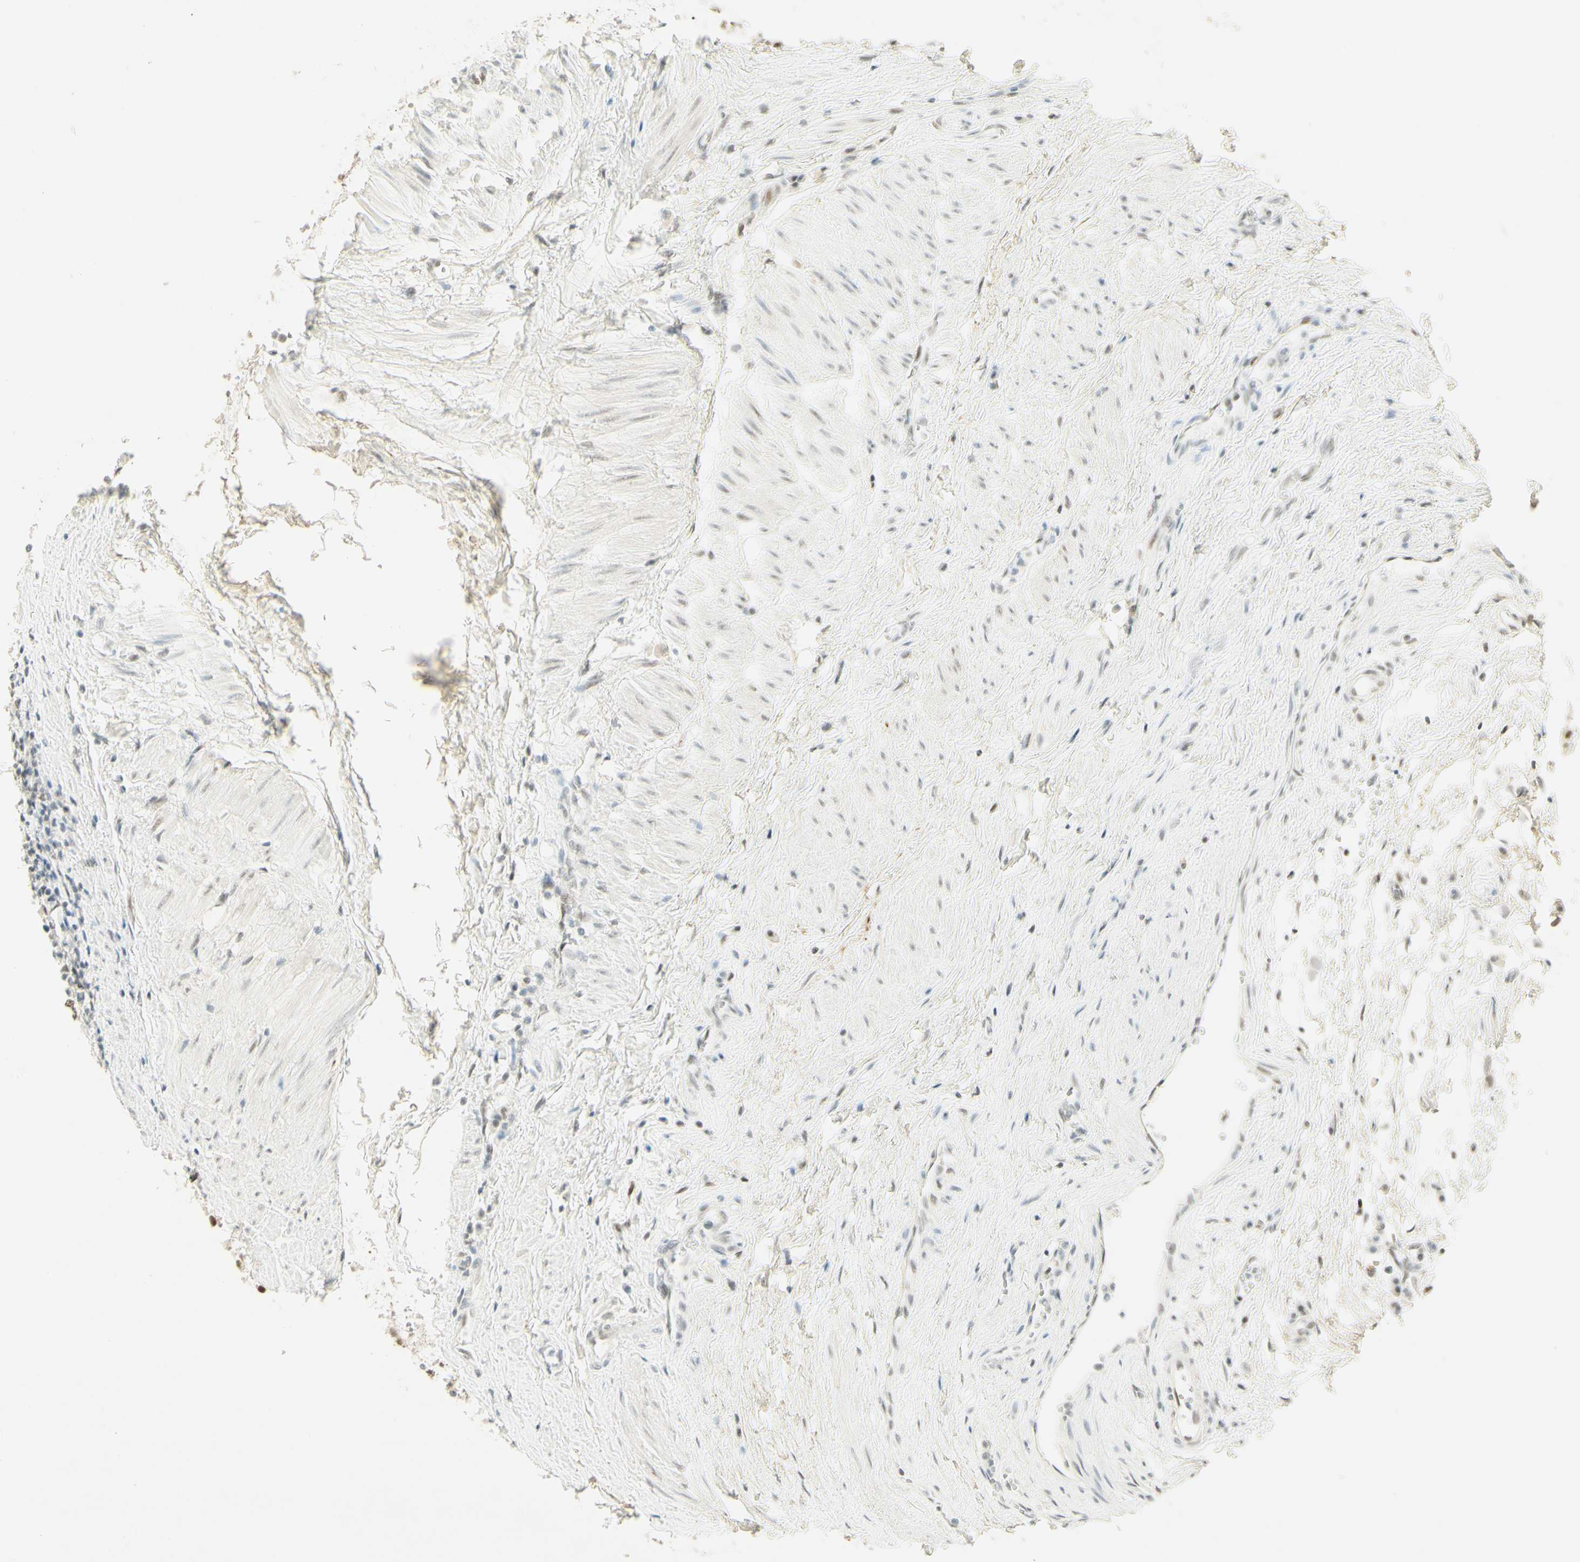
{"staining": {"intensity": "weak", "quantity": ">75%", "location": "nuclear"}, "tissue": "urothelial cancer", "cell_type": "Tumor cells", "image_type": "cancer", "snomed": [{"axis": "morphology", "description": "Urothelial carcinoma, High grade"}, {"axis": "topography", "description": "Urinary bladder"}], "caption": "A micrograph of high-grade urothelial carcinoma stained for a protein exhibits weak nuclear brown staining in tumor cells. (Brightfield microscopy of DAB IHC at high magnification).", "gene": "PMS2", "patient": {"sex": "female", "age": 85}}